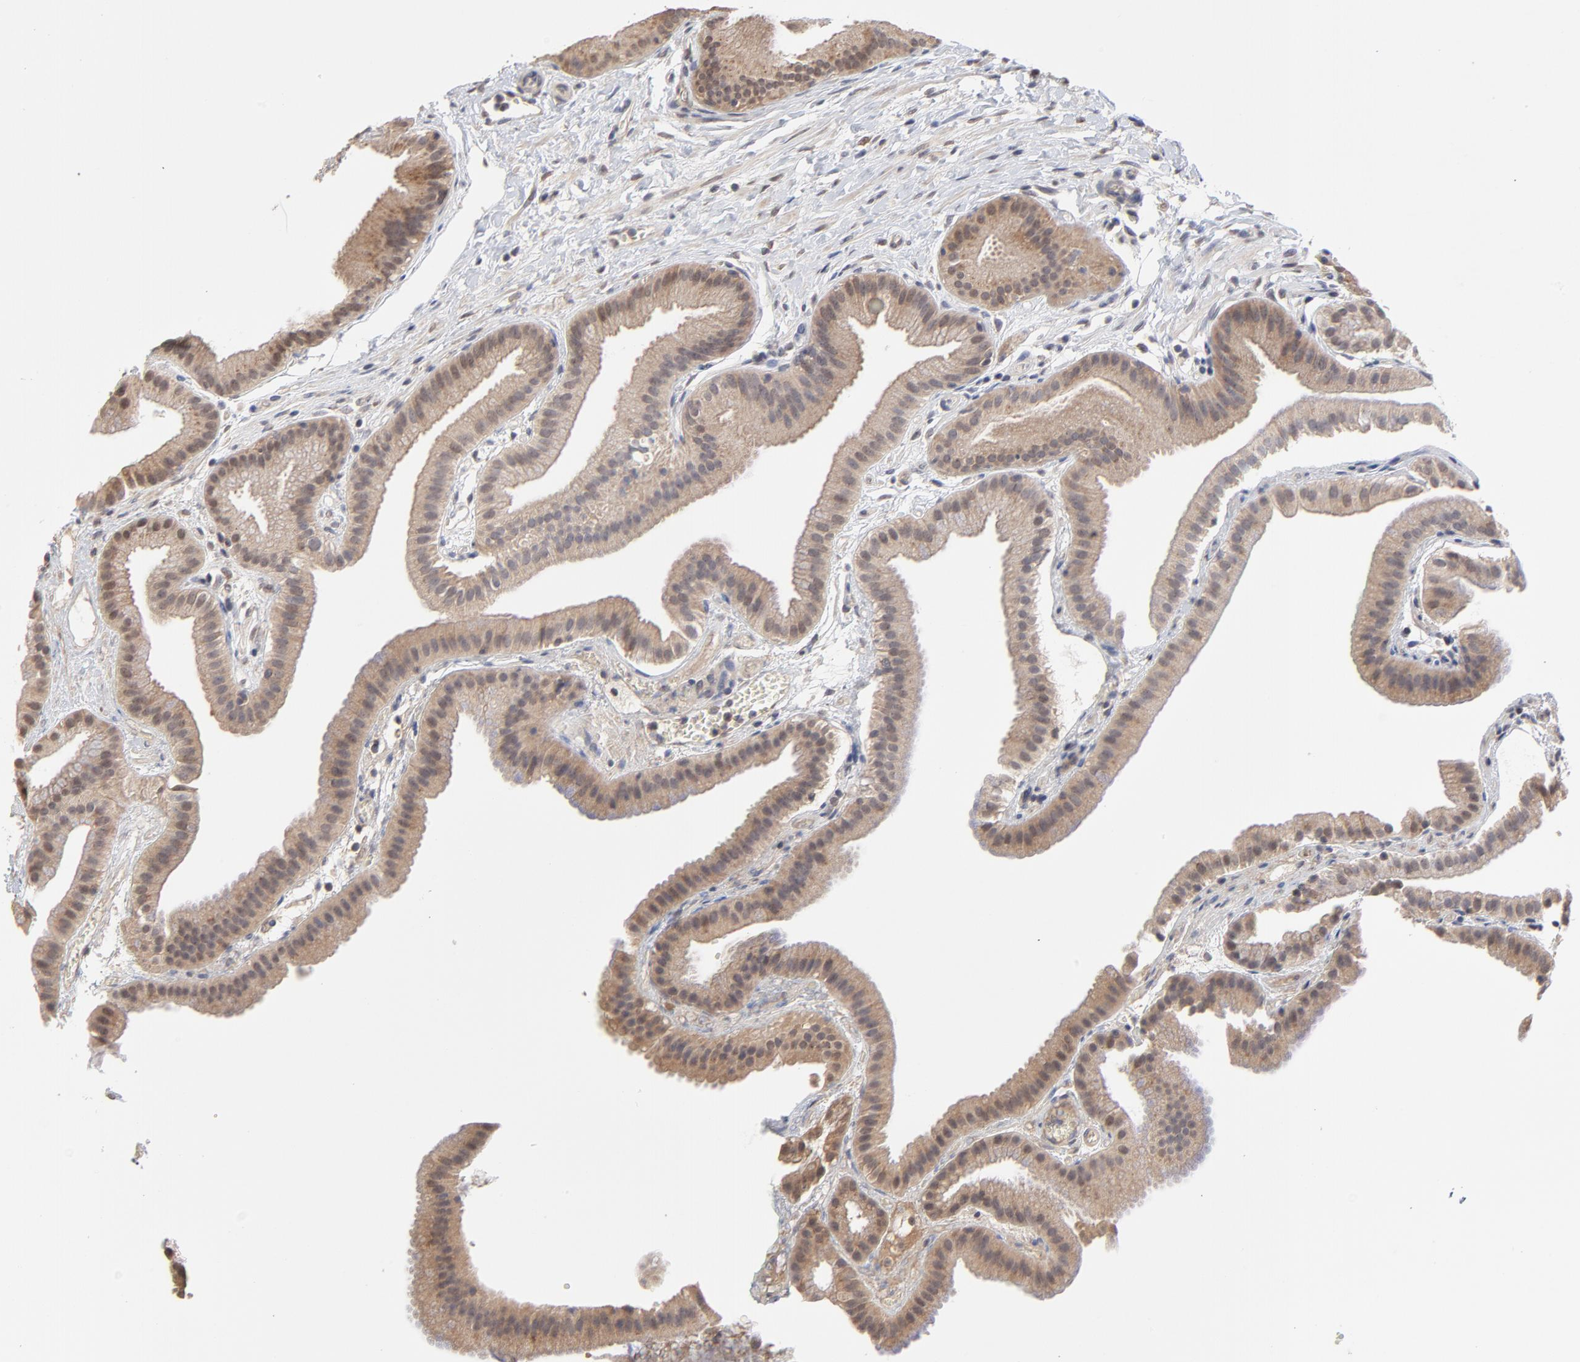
{"staining": {"intensity": "moderate", "quantity": ">75%", "location": "cytoplasmic/membranous"}, "tissue": "gallbladder", "cell_type": "Glandular cells", "image_type": "normal", "snomed": [{"axis": "morphology", "description": "Normal tissue, NOS"}, {"axis": "topography", "description": "Gallbladder"}], "caption": "An IHC image of normal tissue is shown. Protein staining in brown shows moderate cytoplasmic/membranous positivity in gallbladder within glandular cells.", "gene": "ZNF157", "patient": {"sex": "female", "age": 63}}